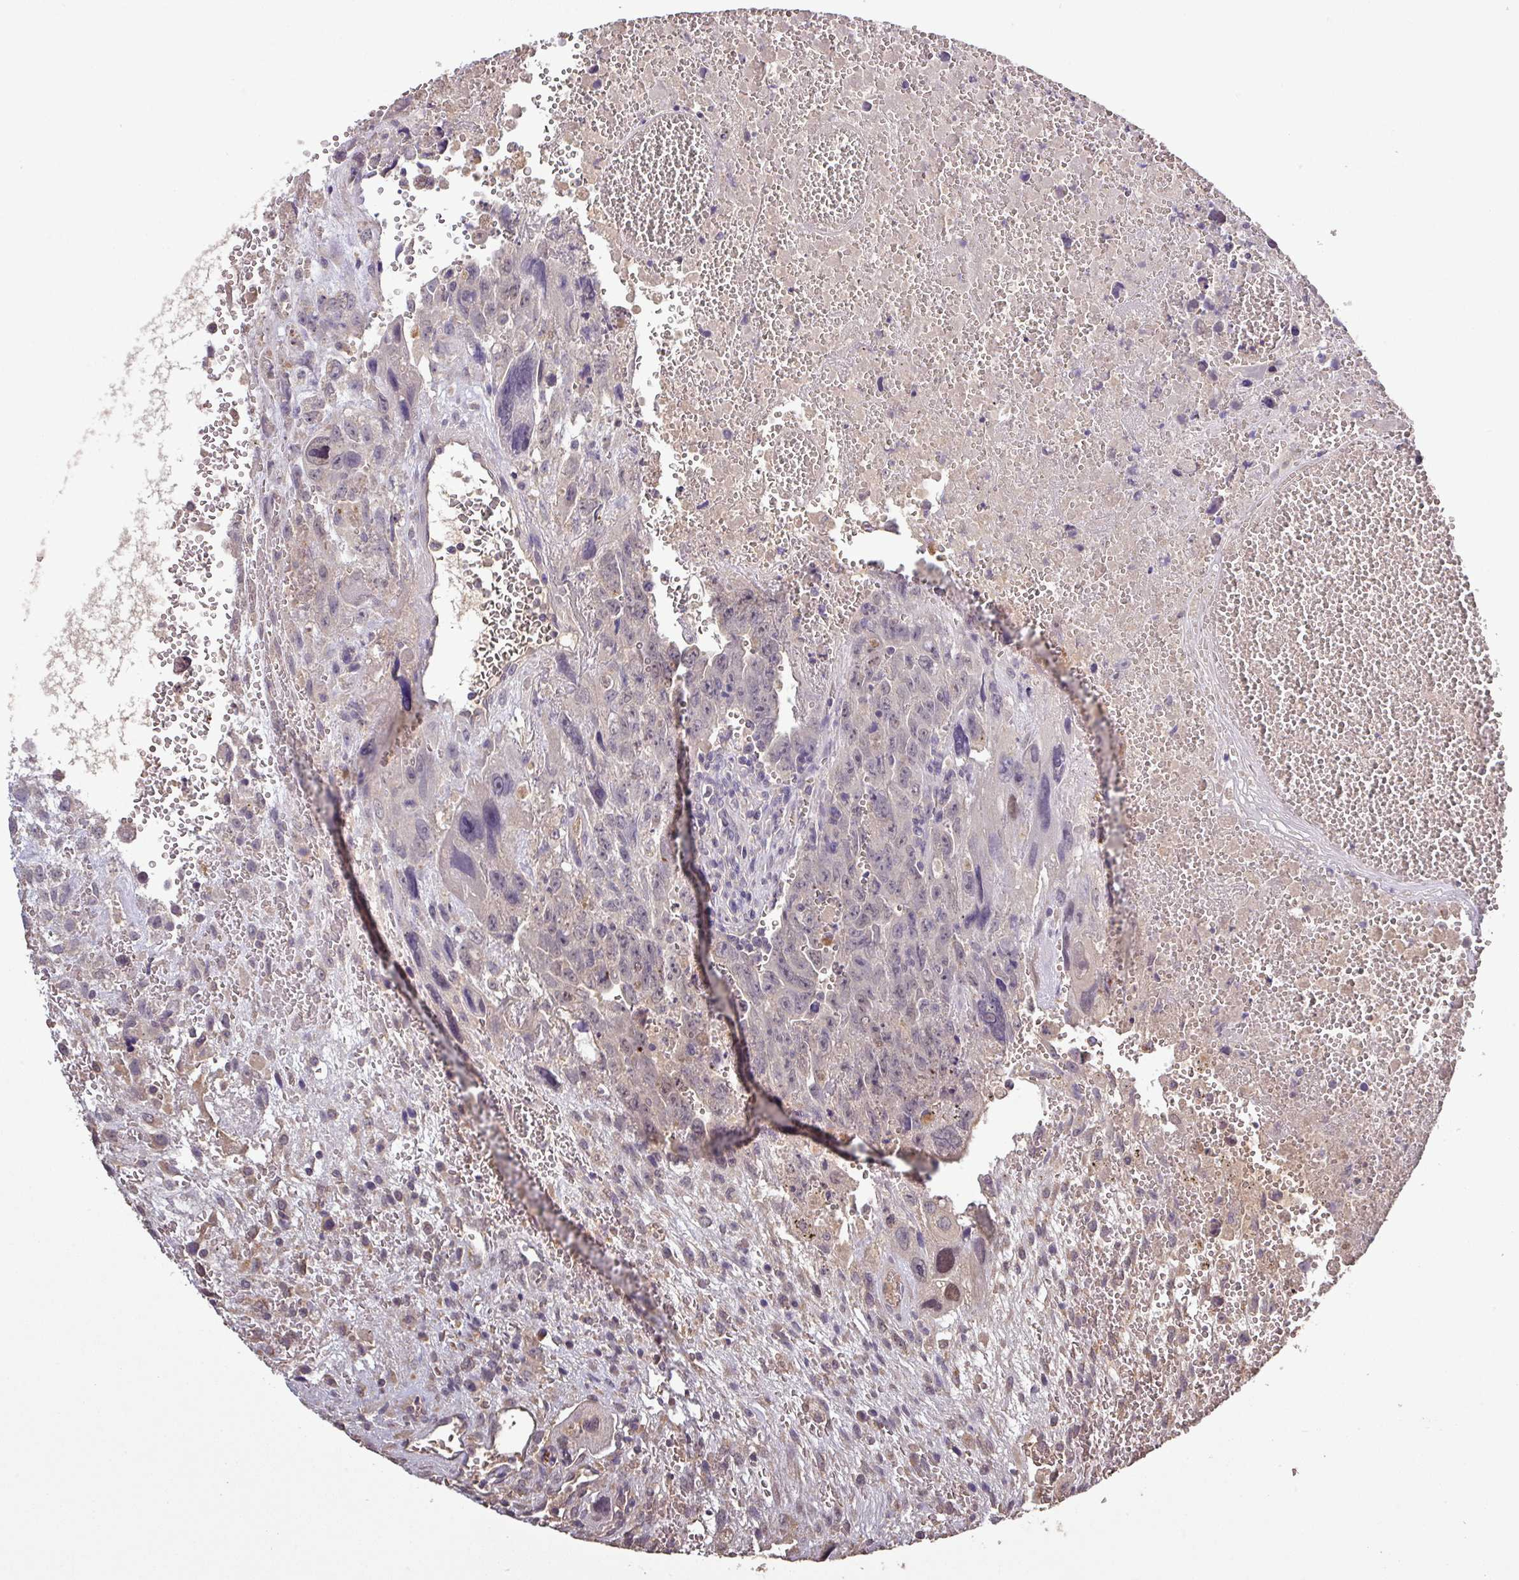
{"staining": {"intensity": "negative", "quantity": "none", "location": "none"}, "tissue": "testis cancer", "cell_type": "Tumor cells", "image_type": "cancer", "snomed": [{"axis": "morphology", "description": "Carcinoma, Embryonal, NOS"}, {"axis": "topography", "description": "Testis"}], "caption": "Testis cancer stained for a protein using IHC reveals no staining tumor cells.", "gene": "ISLR", "patient": {"sex": "male", "age": 28}}